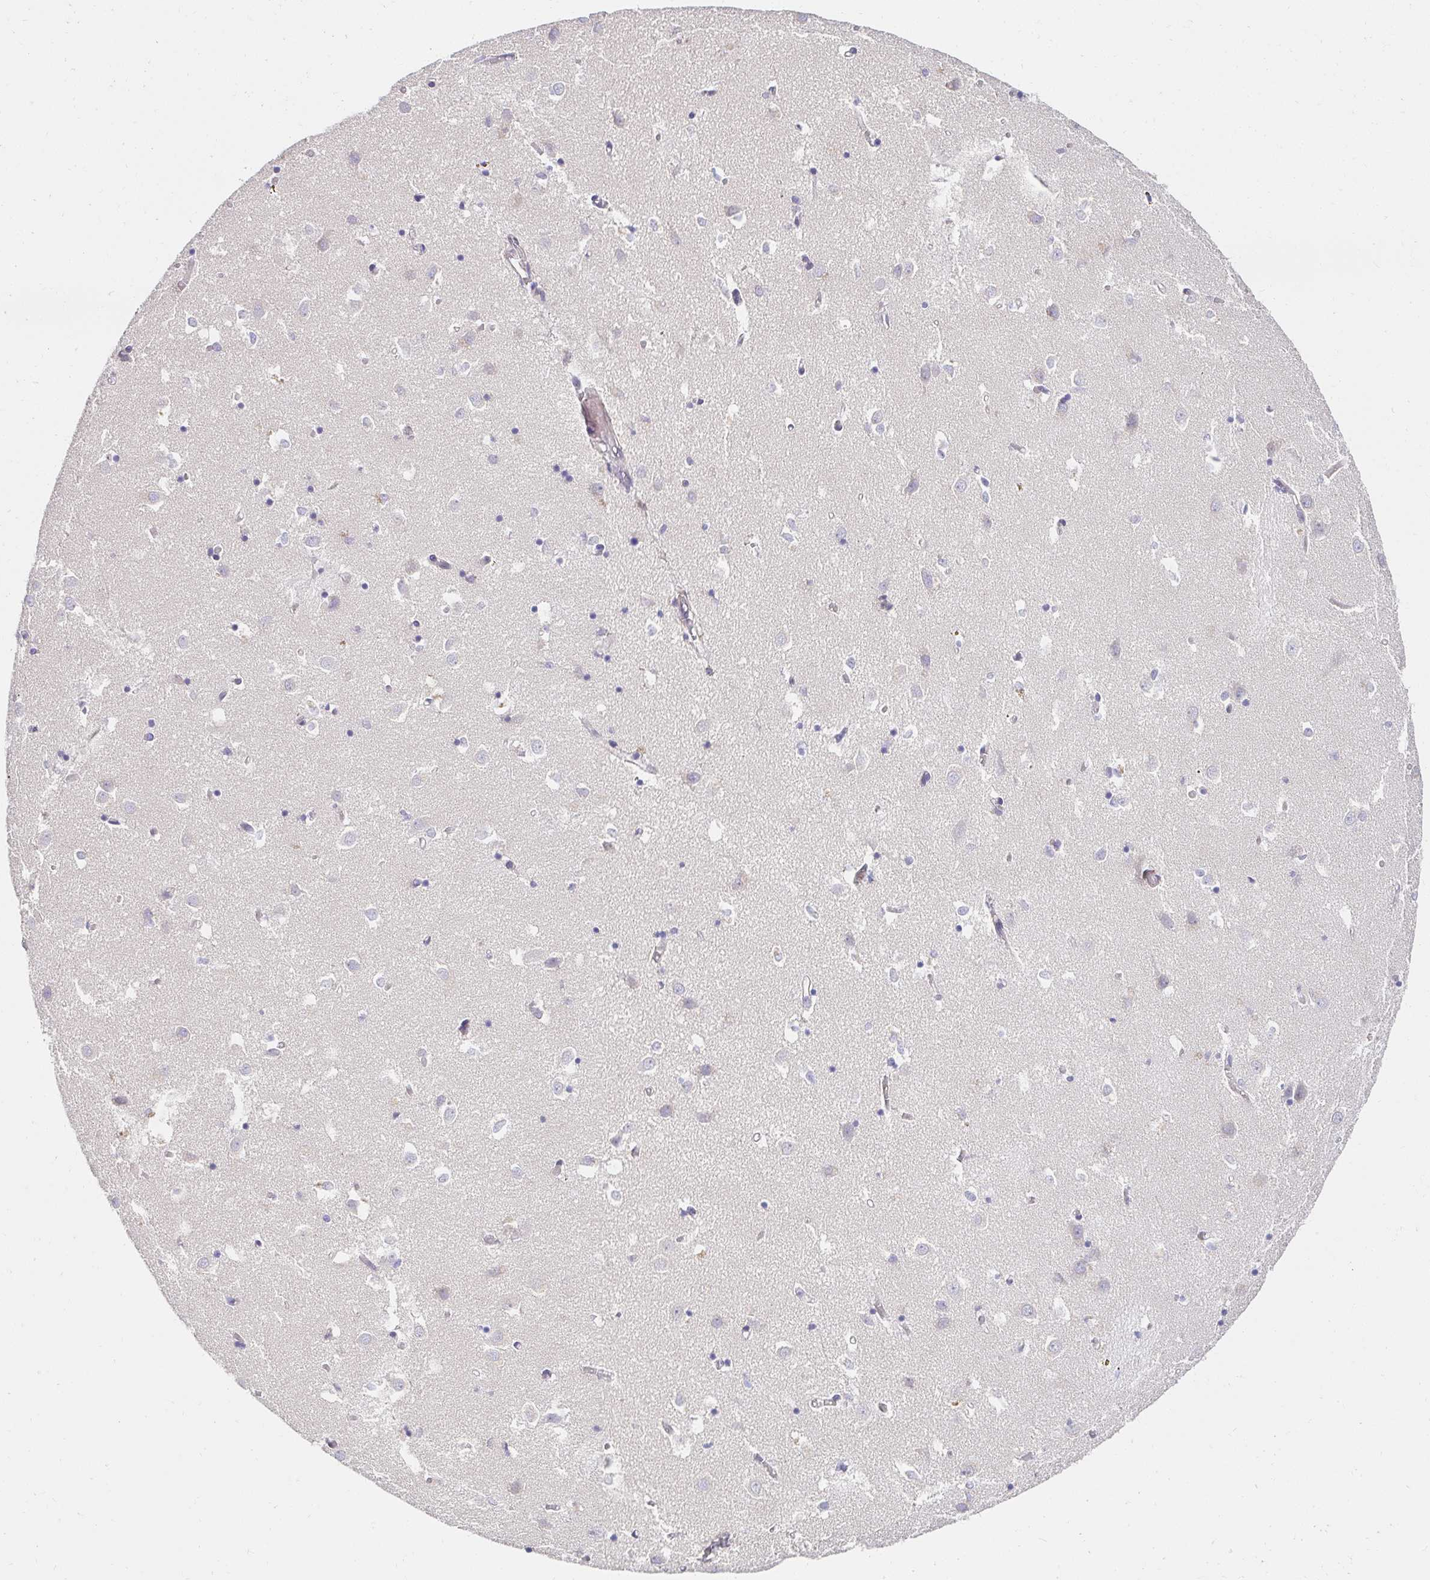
{"staining": {"intensity": "negative", "quantity": "none", "location": "none"}, "tissue": "caudate", "cell_type": "Glial cells", "image_type": "normal", "snomed": [{"axis": "morphology", "description": "Normal tissue, NOS"}, {"axis": "topography", "description": "Lateral ventricle wall"}], "caption": "A histopathology image of human caudate is negative for staining in glial cells. (Brightfield microscopy of DAB immunohistochemistry (IHC) at high magnification).", "gene": "AKAP14", "patient": {"sex": "male", "age": 70}}